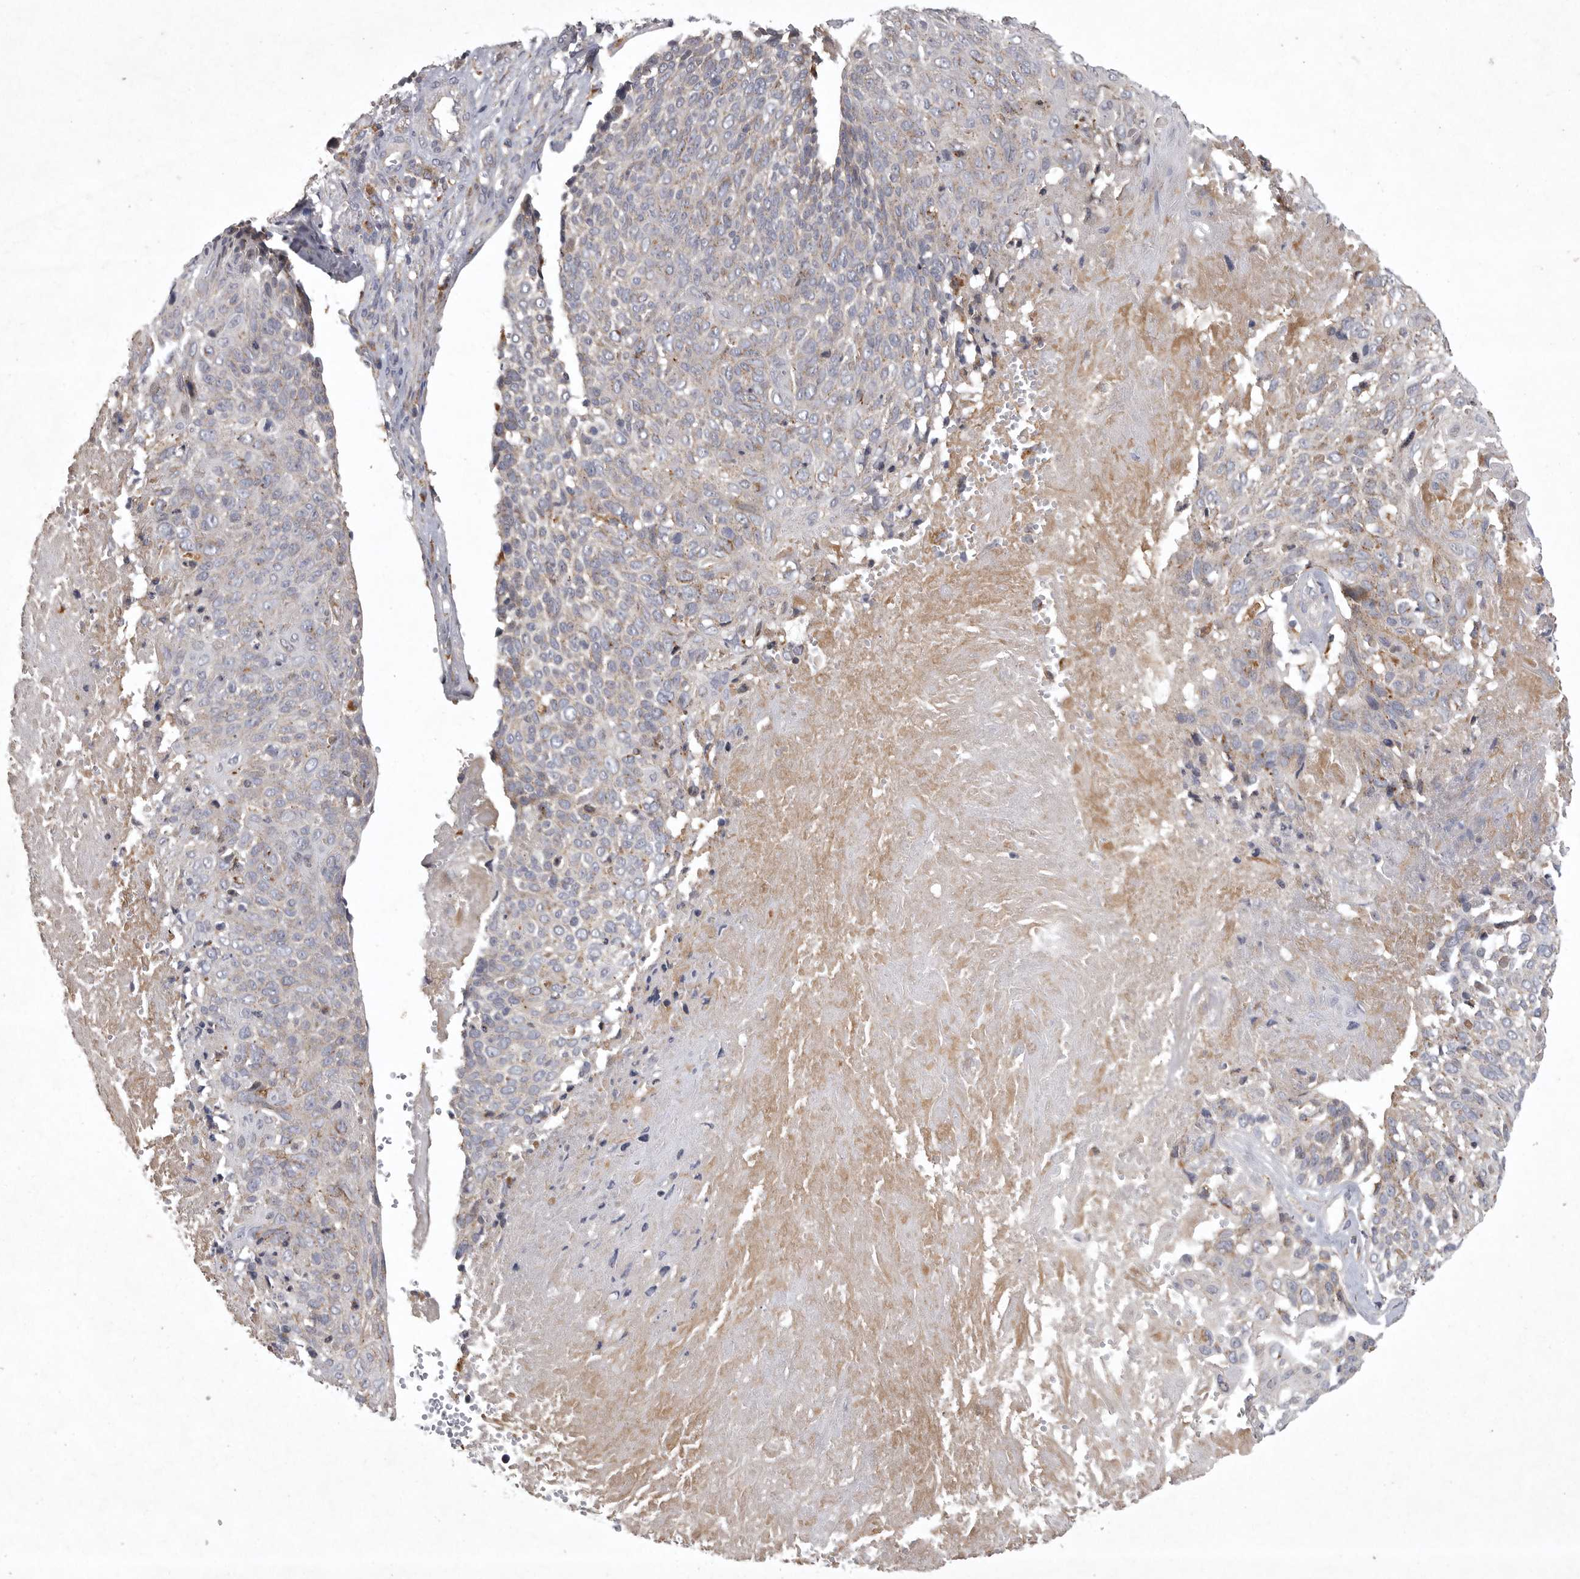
{"staining": {"intensity": "weak", "quantity": "<25%", "location": "cytoplasmic/membranous"}, "tissue": "cervical cancer", "cell_type": "Tumor cells", "image_type": "cancer", "snomed": [{"axis": "morphology", "description": "Squamous cell carcinoma, NOS"}, {"axis": "topography", "description": "Cervix"}], "caption": "Human cervical squamous cell carcinoma stained for a protein using immunohistochemistry (IHC) displays no expression in tumor cells.", "gene": "LAMTOR3", "patient": {"sex": "female", "age": 74}}